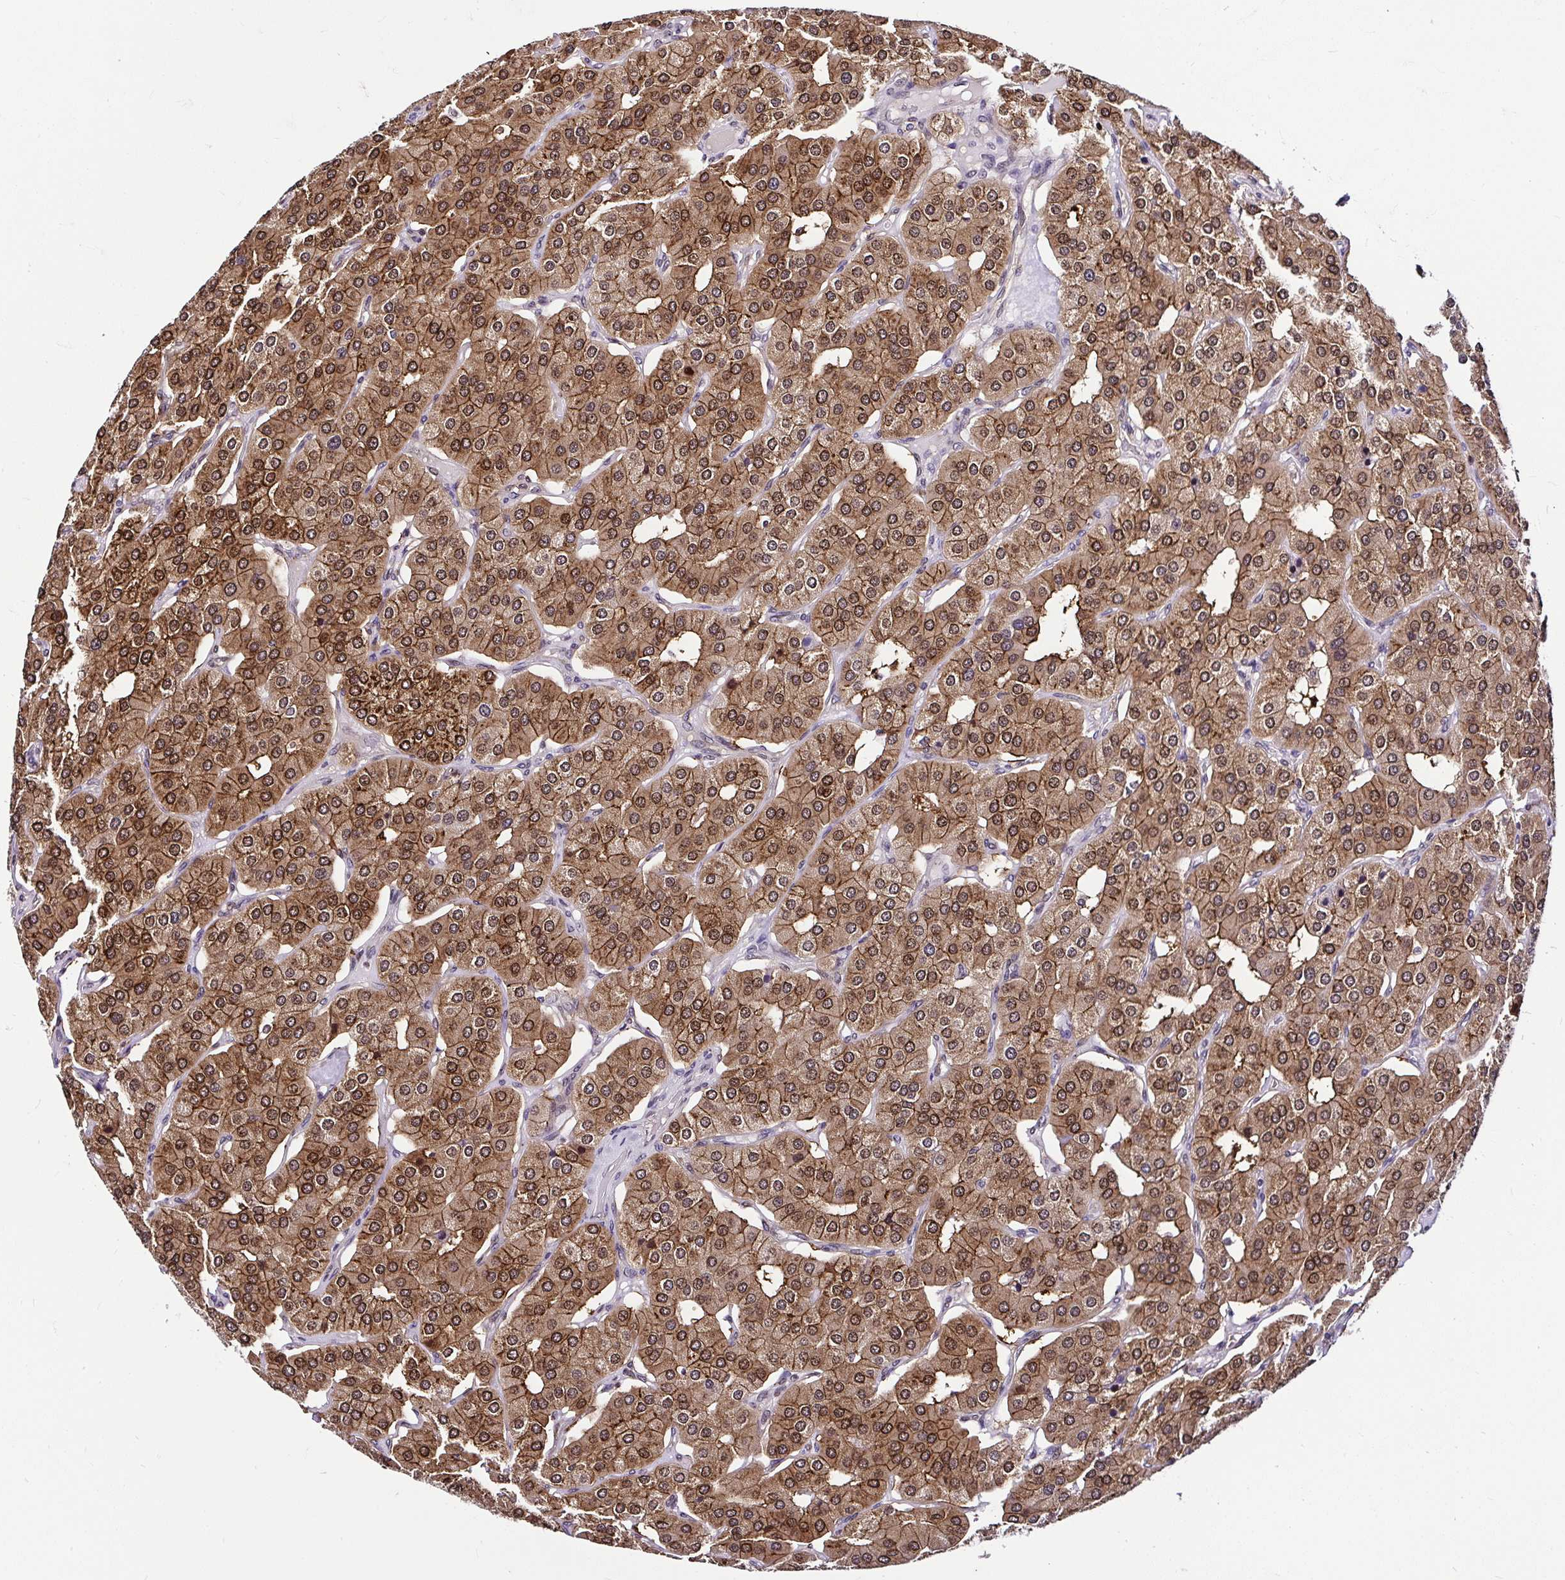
{"staining": {"intensity": "strong", "quantity": ">75%", "location": "cytoplasmic/membranous,nuclear"}, "tissue": "parathyroid gland", "cell_type": "Glandular cells", "image_type": "normal", "snomed": [{"axis": "morphology", "description": "Normal tissue, NOS"}, {"axis": "morphology", "description": "Adenoma, NOS"}, {"axis": "topography", "description": "Parathyroid gland"}], "caption": "Human parathyroid gland stained for a protein (brown) reveals strong cytoplasmic/membranous,nuclear positive positivity in about >75% of glandular cells.", "gene": "PIN4", "patient": {"sex": "female", "age": 86}}